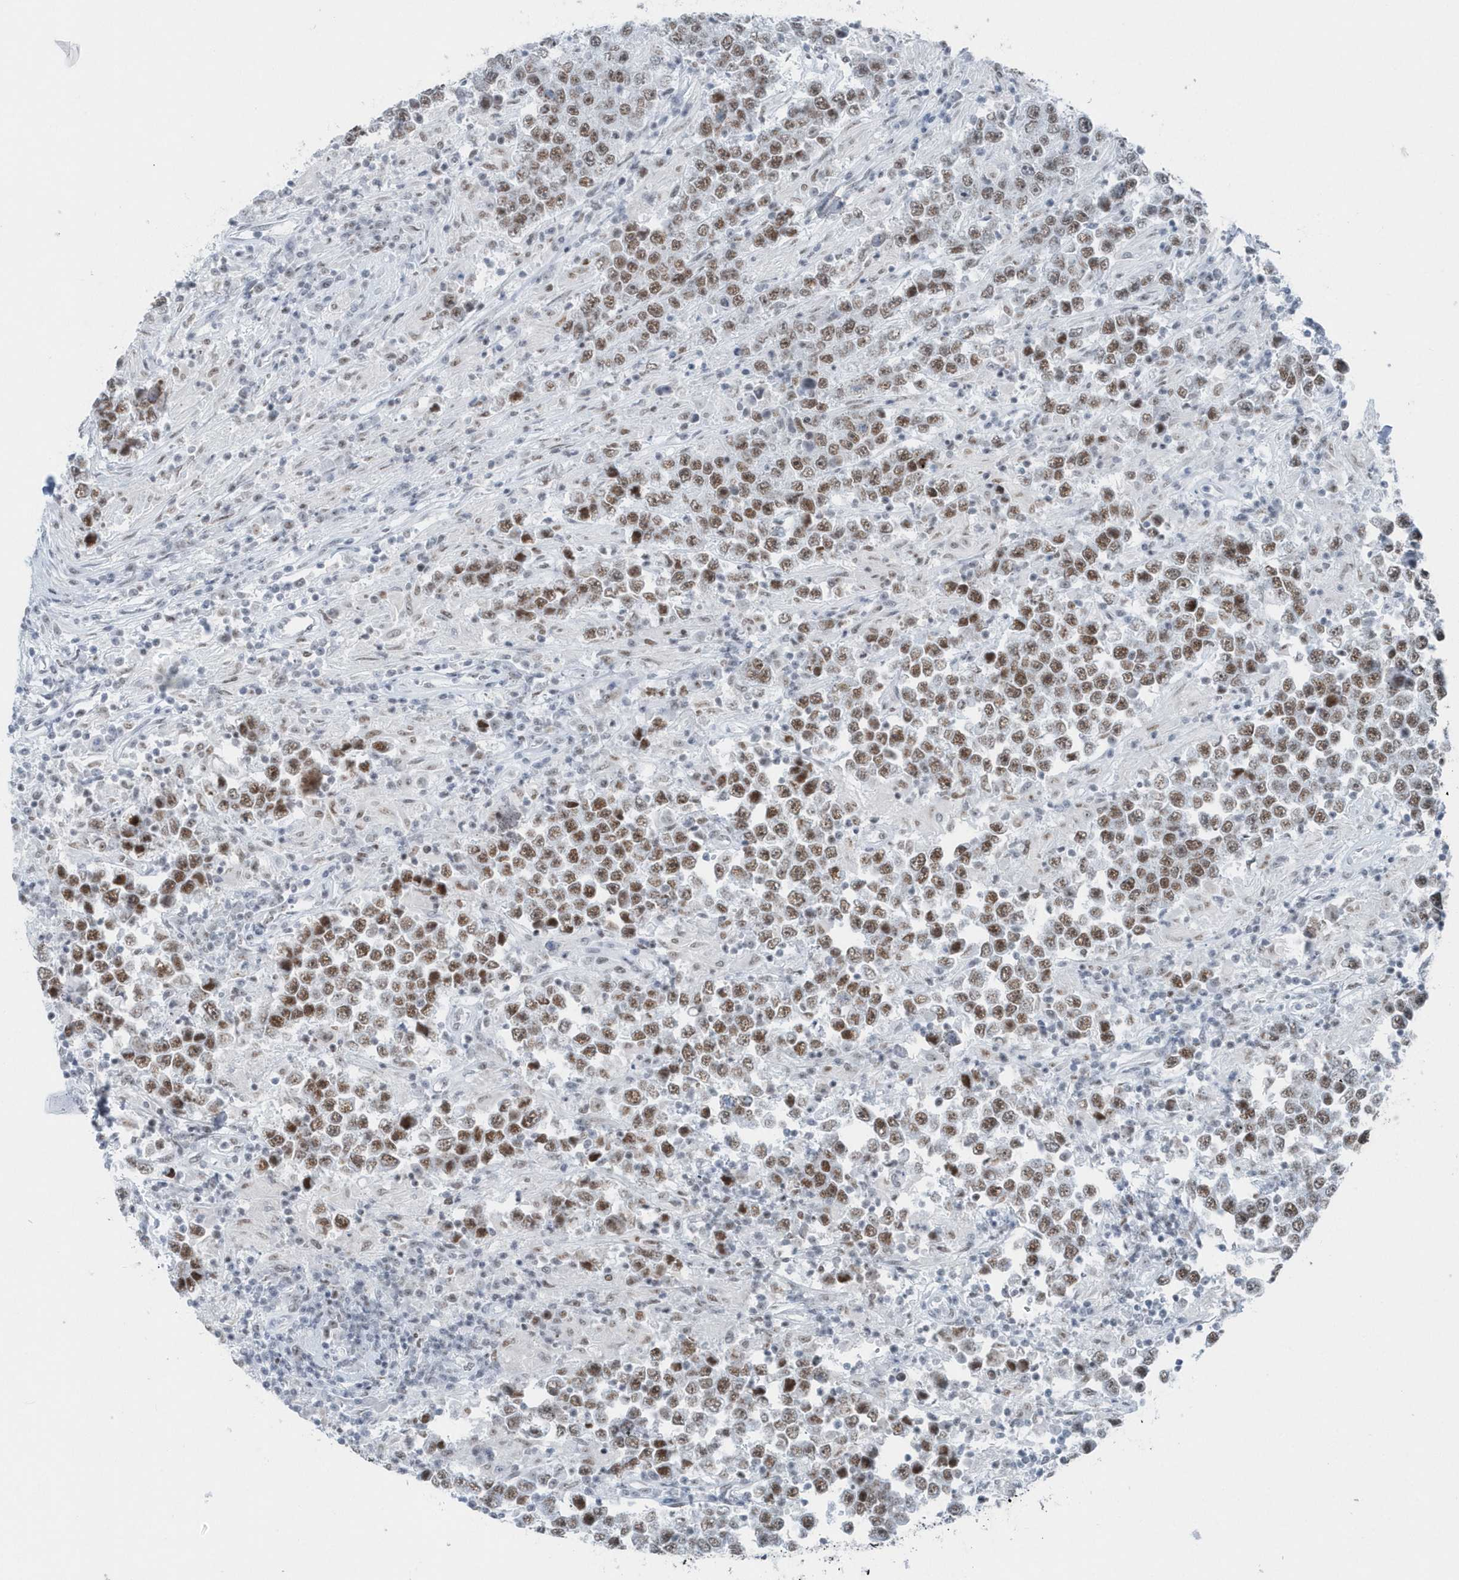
{"staining": {"intensity": "moderate", "quantity": ">75%", "location": "nuclear"}, "tissue": "testis cancer", "cell_type": "Tumor cells", "image_type": "cancer", "snomed": [{"axis": "morphology", "description": "Normal tissue, NOS"}, {"axis": "morphology", "description": "Urothelial carcinoma, High grade"}, {"axis": "morphology", "description": "Seminoma, NOS"}, {"axis": "morphology", "description": "Carcinoma, Embryonal, NOS"}, {"axis": "topography", "description": "Urinary bladder"}, {"axis": "topography", "description": "Testis"}], "caption": "Human testis embryonal carcinoma stained with a protein marker demonstrates moderate staining in tumor cells.", "gene": "FIP1L1", "patient": {"sex": "male", "age": 41}}